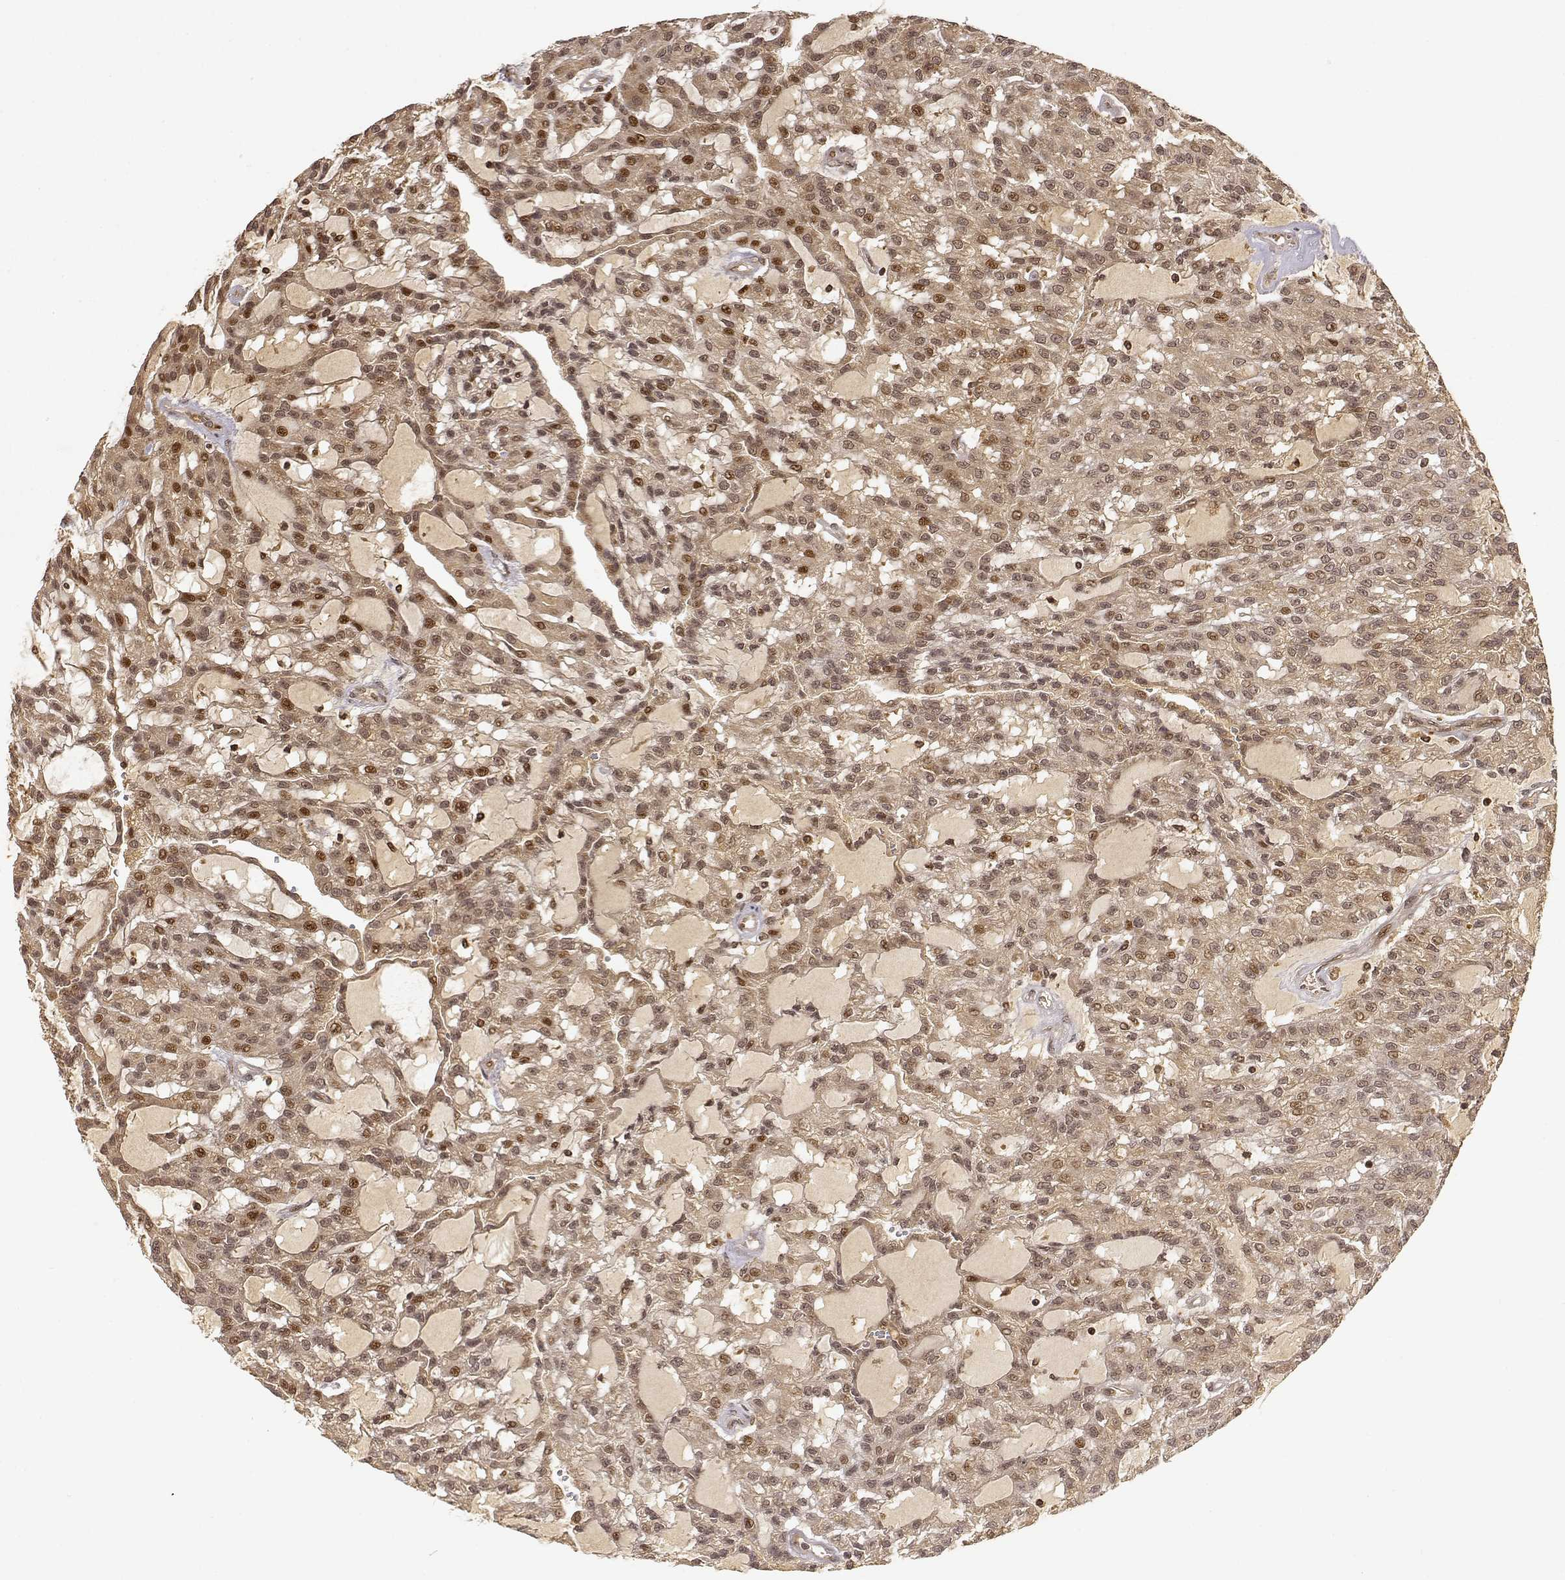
{"staining": {"intensity": "weak", "quantity": ">75%", "location": "cytoplasmic/membranous,nuclear"}, "tissue": "renal cancer", "cell_type": "Tumor cells", "image_type": "cancer", "snomed": [{"axis": "morphology", "description": "Adenocarcinoma, NOS"}, {"axis": "topography", "description": "Kidney"}], "caption": "Weak cytoplasmic/membranous and nuclear protein staining is seen in about >75% of tumor cells in renal cancer.", "gene": "MAEA", "patient": {"sex": "male", "age": 63}}